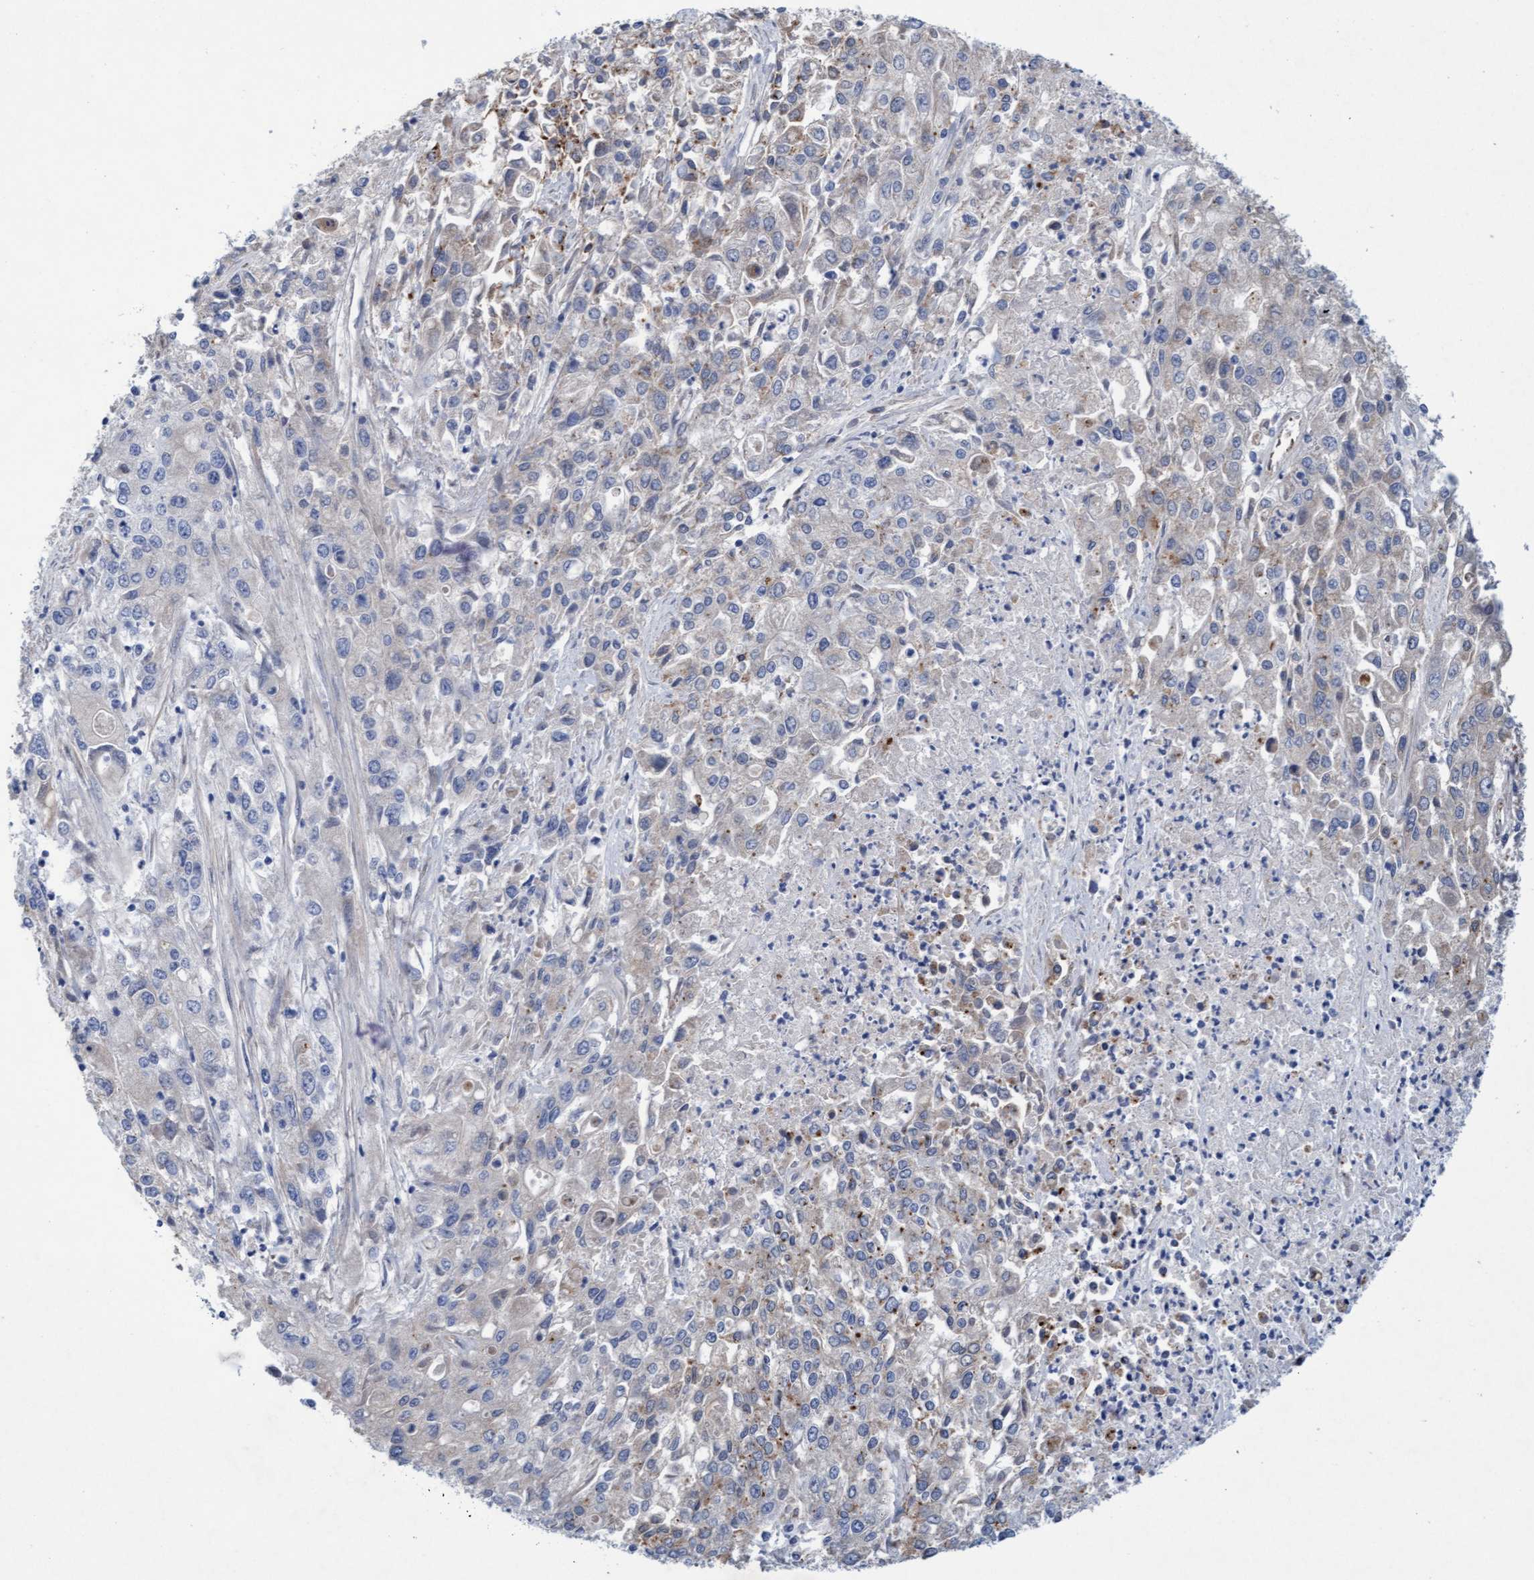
{"staining": {"intensity": "weak", "quantity": "<25%", "location": "cytoplasmic/membranous"}, "tissue": "endometrial cancer", "cell_type": "Tumor cells", "image_type": "cancer", "snomed": [{"axis": "morphology", "description": "Adenocarcinoma, NOS"}, {"axis": "topography", "description": "Endometrium"}], "caption": "Endometrial cancer (adenocarcinoma) was stained to show a protein in brown. There is no significant positivity in tumor cells.", "gene": "SGSH", "patient": {"sex": "female", "age": 49}}